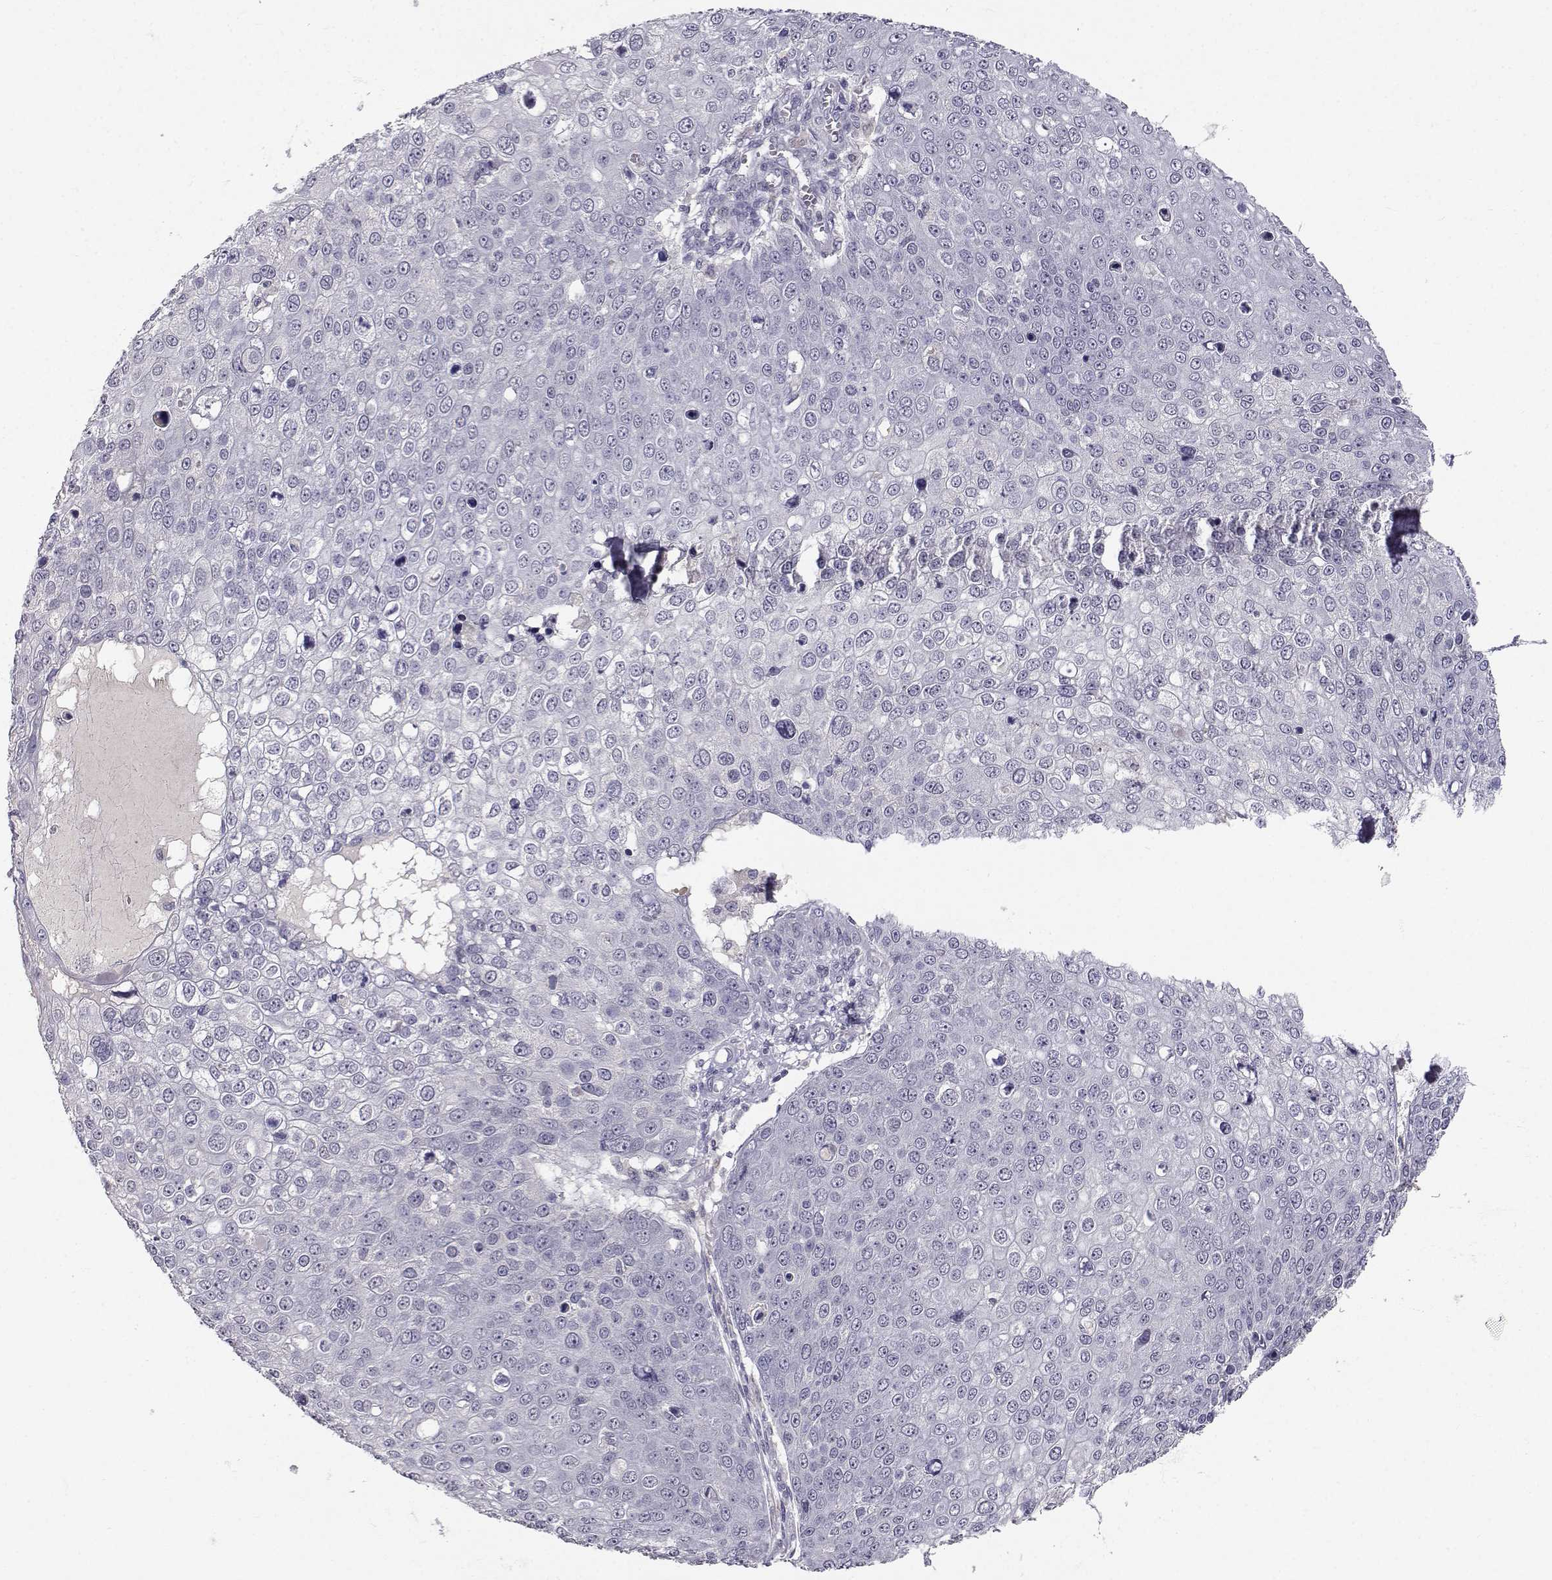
{"staining": {"intensity": "negative", "quantity": "none", "location": "none"}, "tissue": "skin cancer", "cell_type": "Tumor cells", "image_type": "cancer", "snomed": [{"axis": "morphology", "description": "Squamous cell carcinoma, NOS"}, {"axis": "topography", "description": "Skin"}], "caption": "This is a micrograph of immunohistochemistry (IHC) staining of skin squamous cell carcinoma, which shows no staining in tumor cells.", "gene": "SLC6A3", "patient": {"sex": "male", "age": 71}}